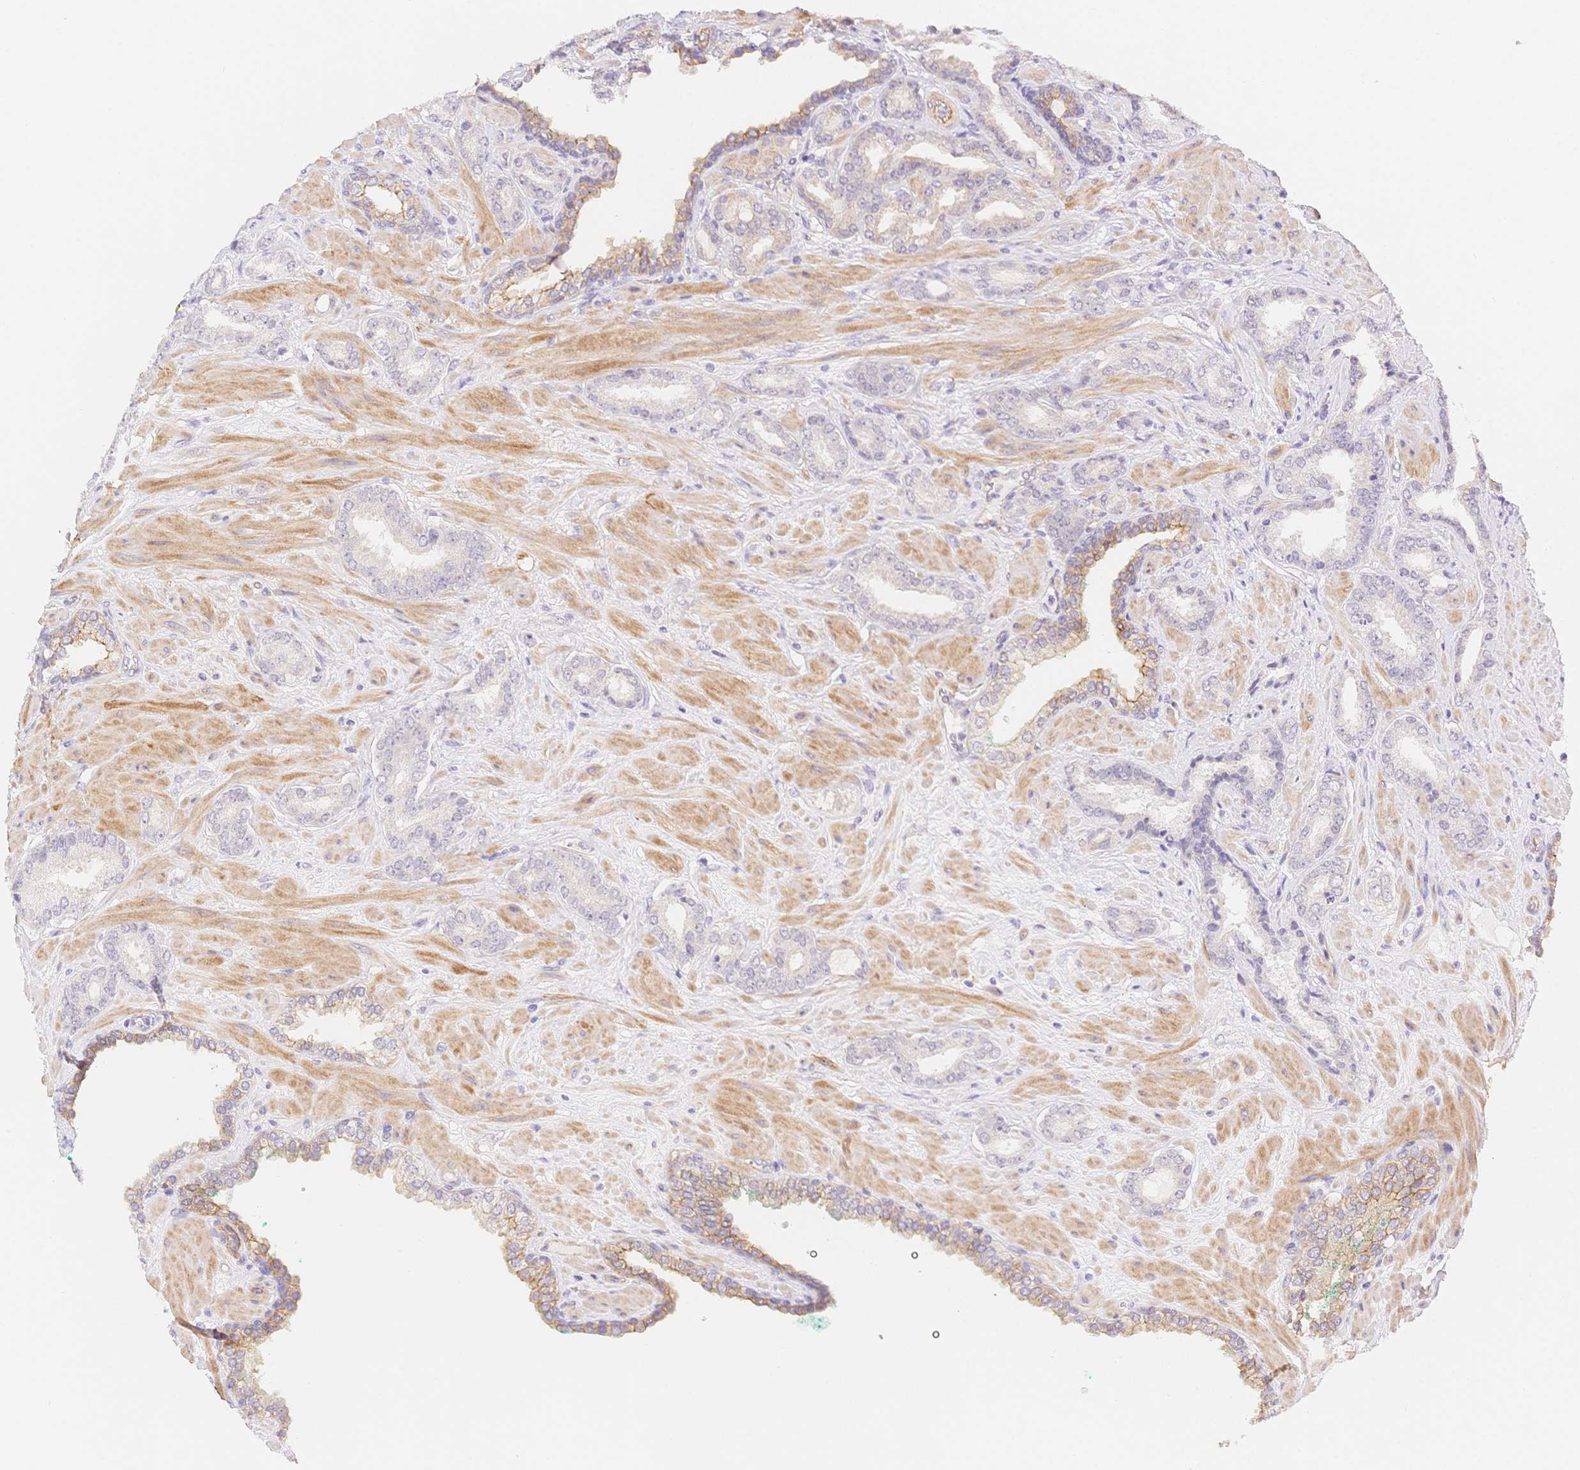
{"staining": {"intensity": "negative", "quantity": "none", "location": "none"}, "tissue": "prostate cancer", "cell_type": "Tumor cells", "image_type": "cancer", "snomed": [{"axis": "morphology", "description": "Adenocarcinoma, High grade"}, {"axis": "topography", "description": "Prostate"}], "caption": "Immunohistochemistry (IHC) image of prostate cancer (adenocarcinoma (high-grade)) stained for a protein (brown), which shows no positivity in tumor cells.", "gene": "CSN1S1", "patient": {"sex": "male", "age": 56}}